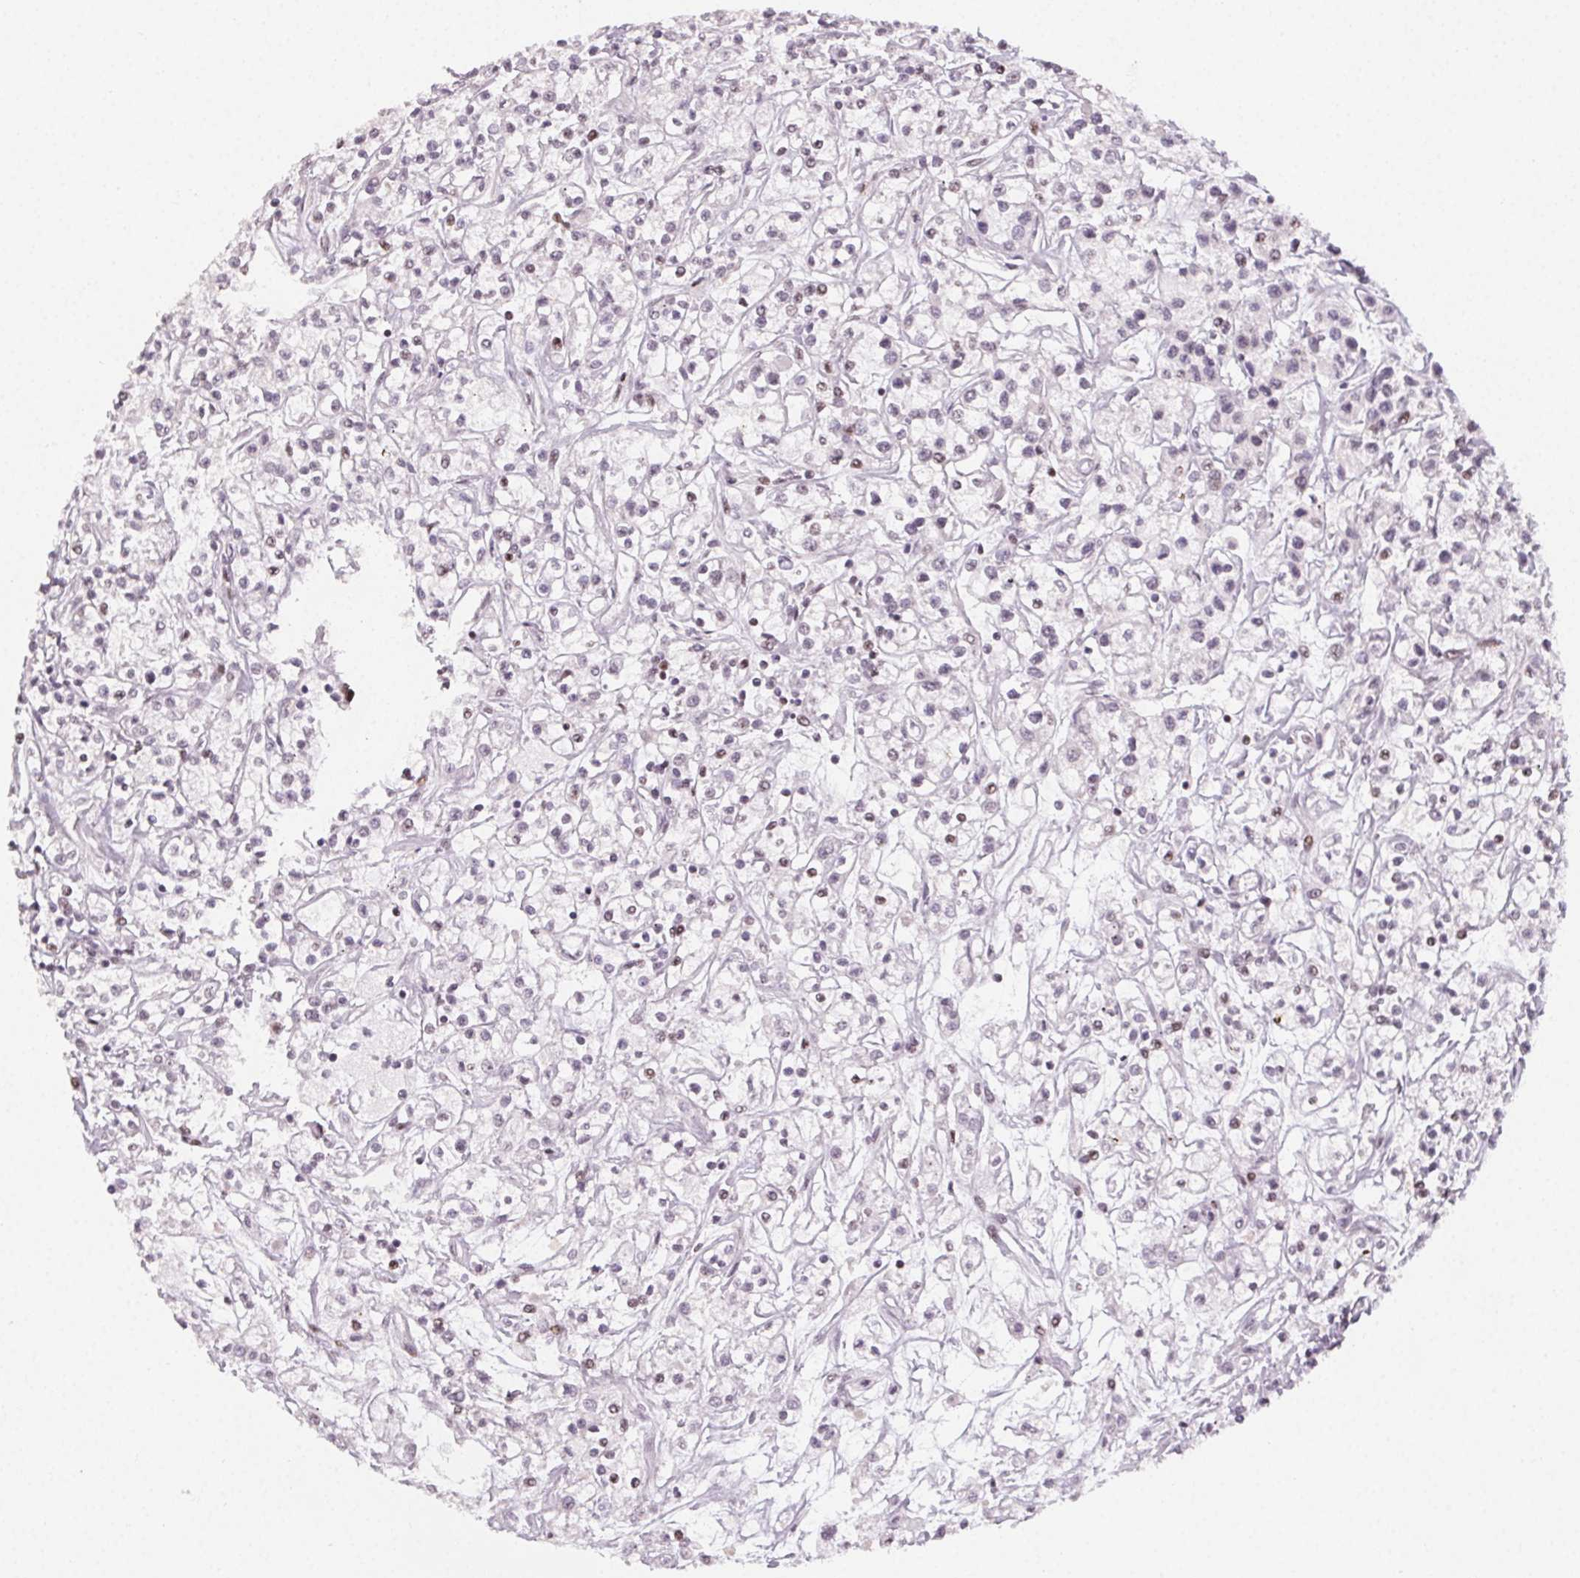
{"staining": {"intensity": "negative", "quantity": "none", "location": "none"}, "tissue": "renal cancer", "cell_type": "Tumor cells", "image_type": "cancer", "snomed": [{"axis": "morphology", "description": "Adenocarcinoma, NOS"}, {"axis": "topography", "description": "Kidney"}], "caption": "Tumor cells are negative for protein expression in human renal cancer (adenocarcinoma). (Brightfield microscopy of DAB (3,3'-diaminobenzidine) immunohistochemistry at high magnification).", "gene": "KMT2A", "patient": {"sex": "female", "age": 59}}